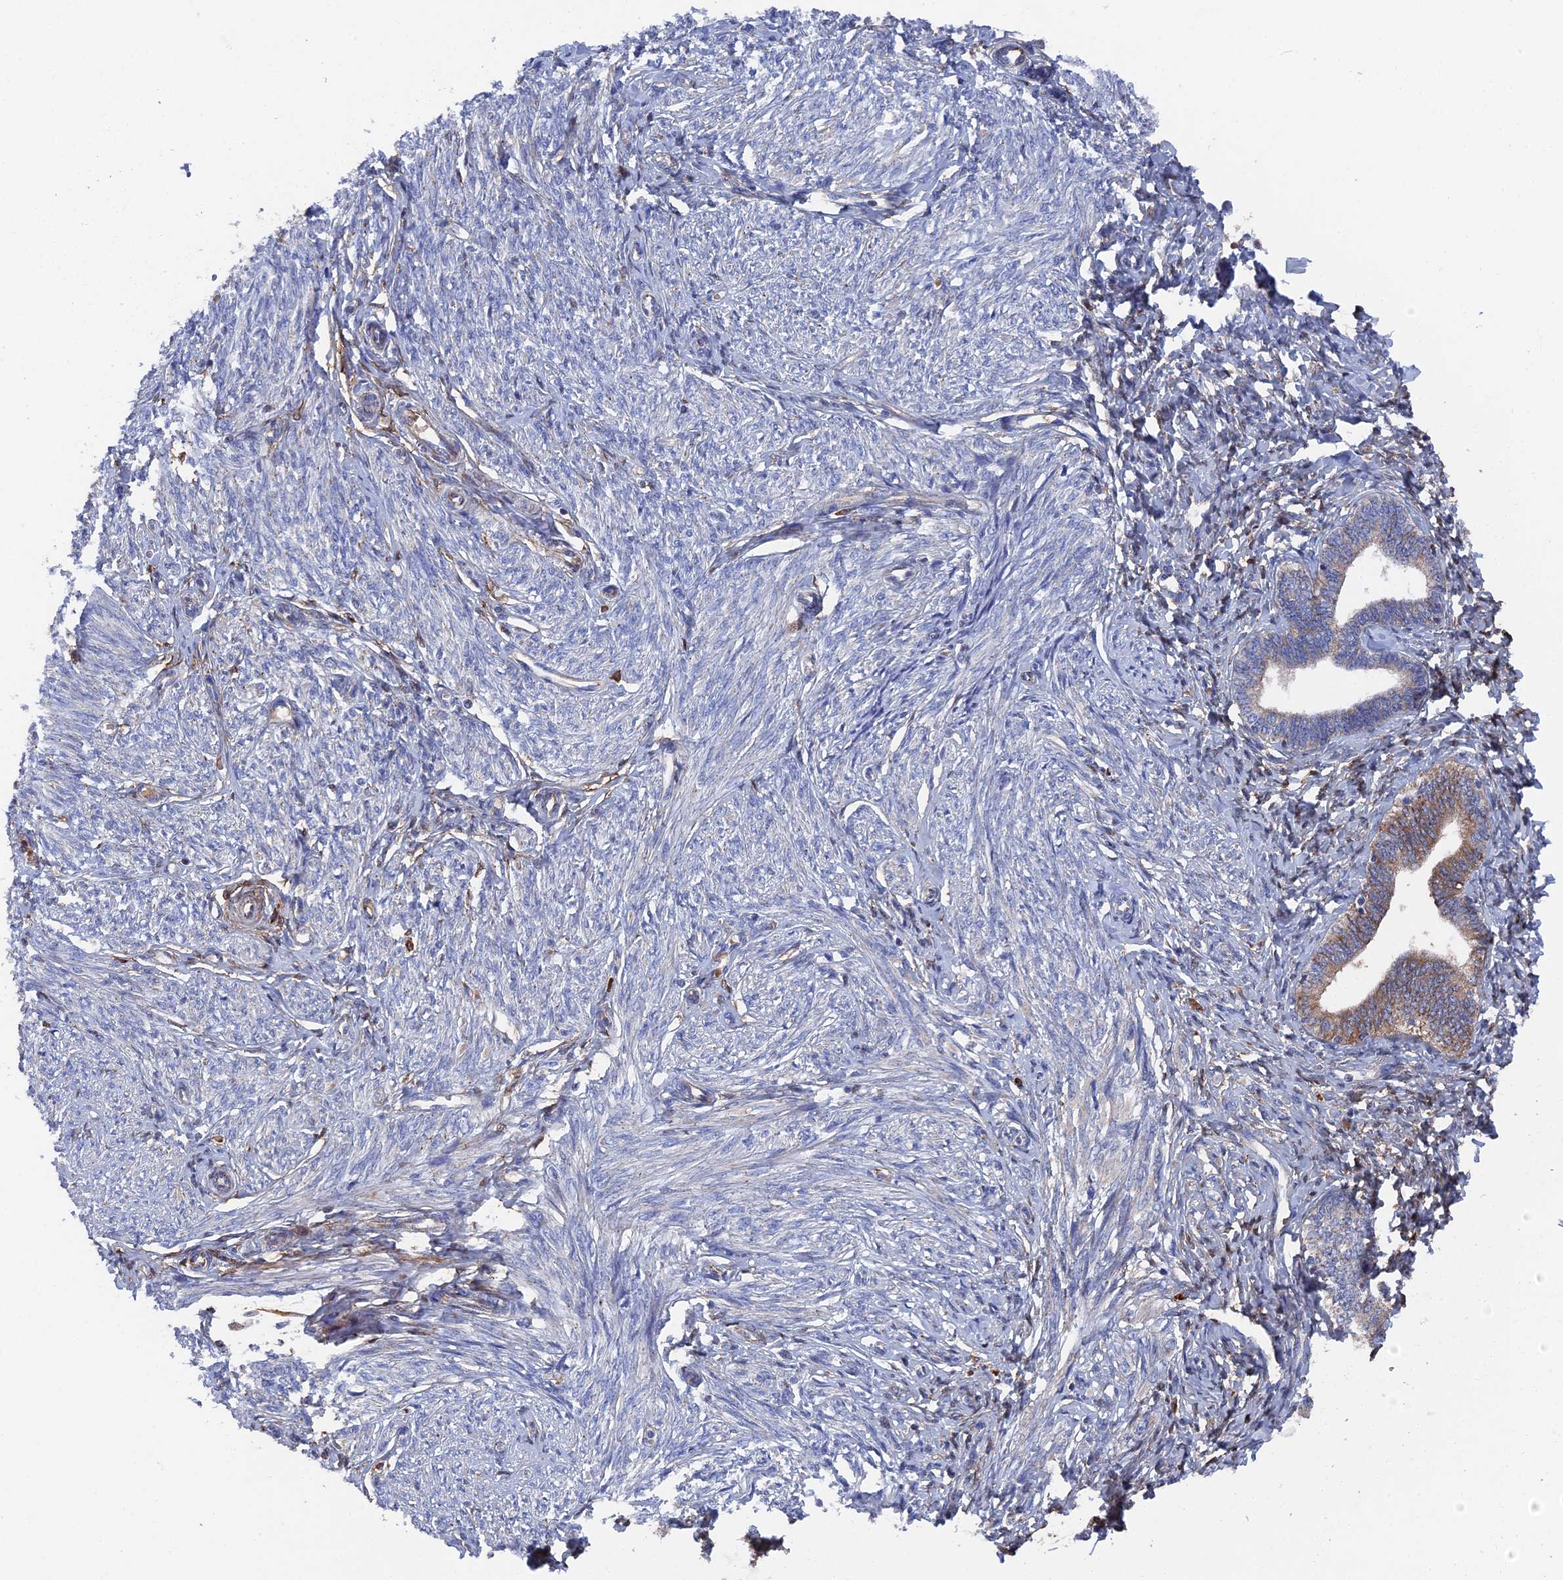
{"staining": {"intensity": "negative", "quantity": "none", "location": "none"}, "tissue": "endometrium", "cell_type": "Cells in endometrial stroma", "image_type": "normal", "snomed": [{"axis": "morphology", "description": "Normal tissue, NOS"}, {"axis": "topography", "description": "Endometrium"}], "caption": "Micrograph shows no significant protein positivity in cells in endometrial stroma of normal endometrium. (IHC, brightfield microscopy, high magnification).", "gene": "SMG9", "patient": {"sex": "female", "age": 72}}